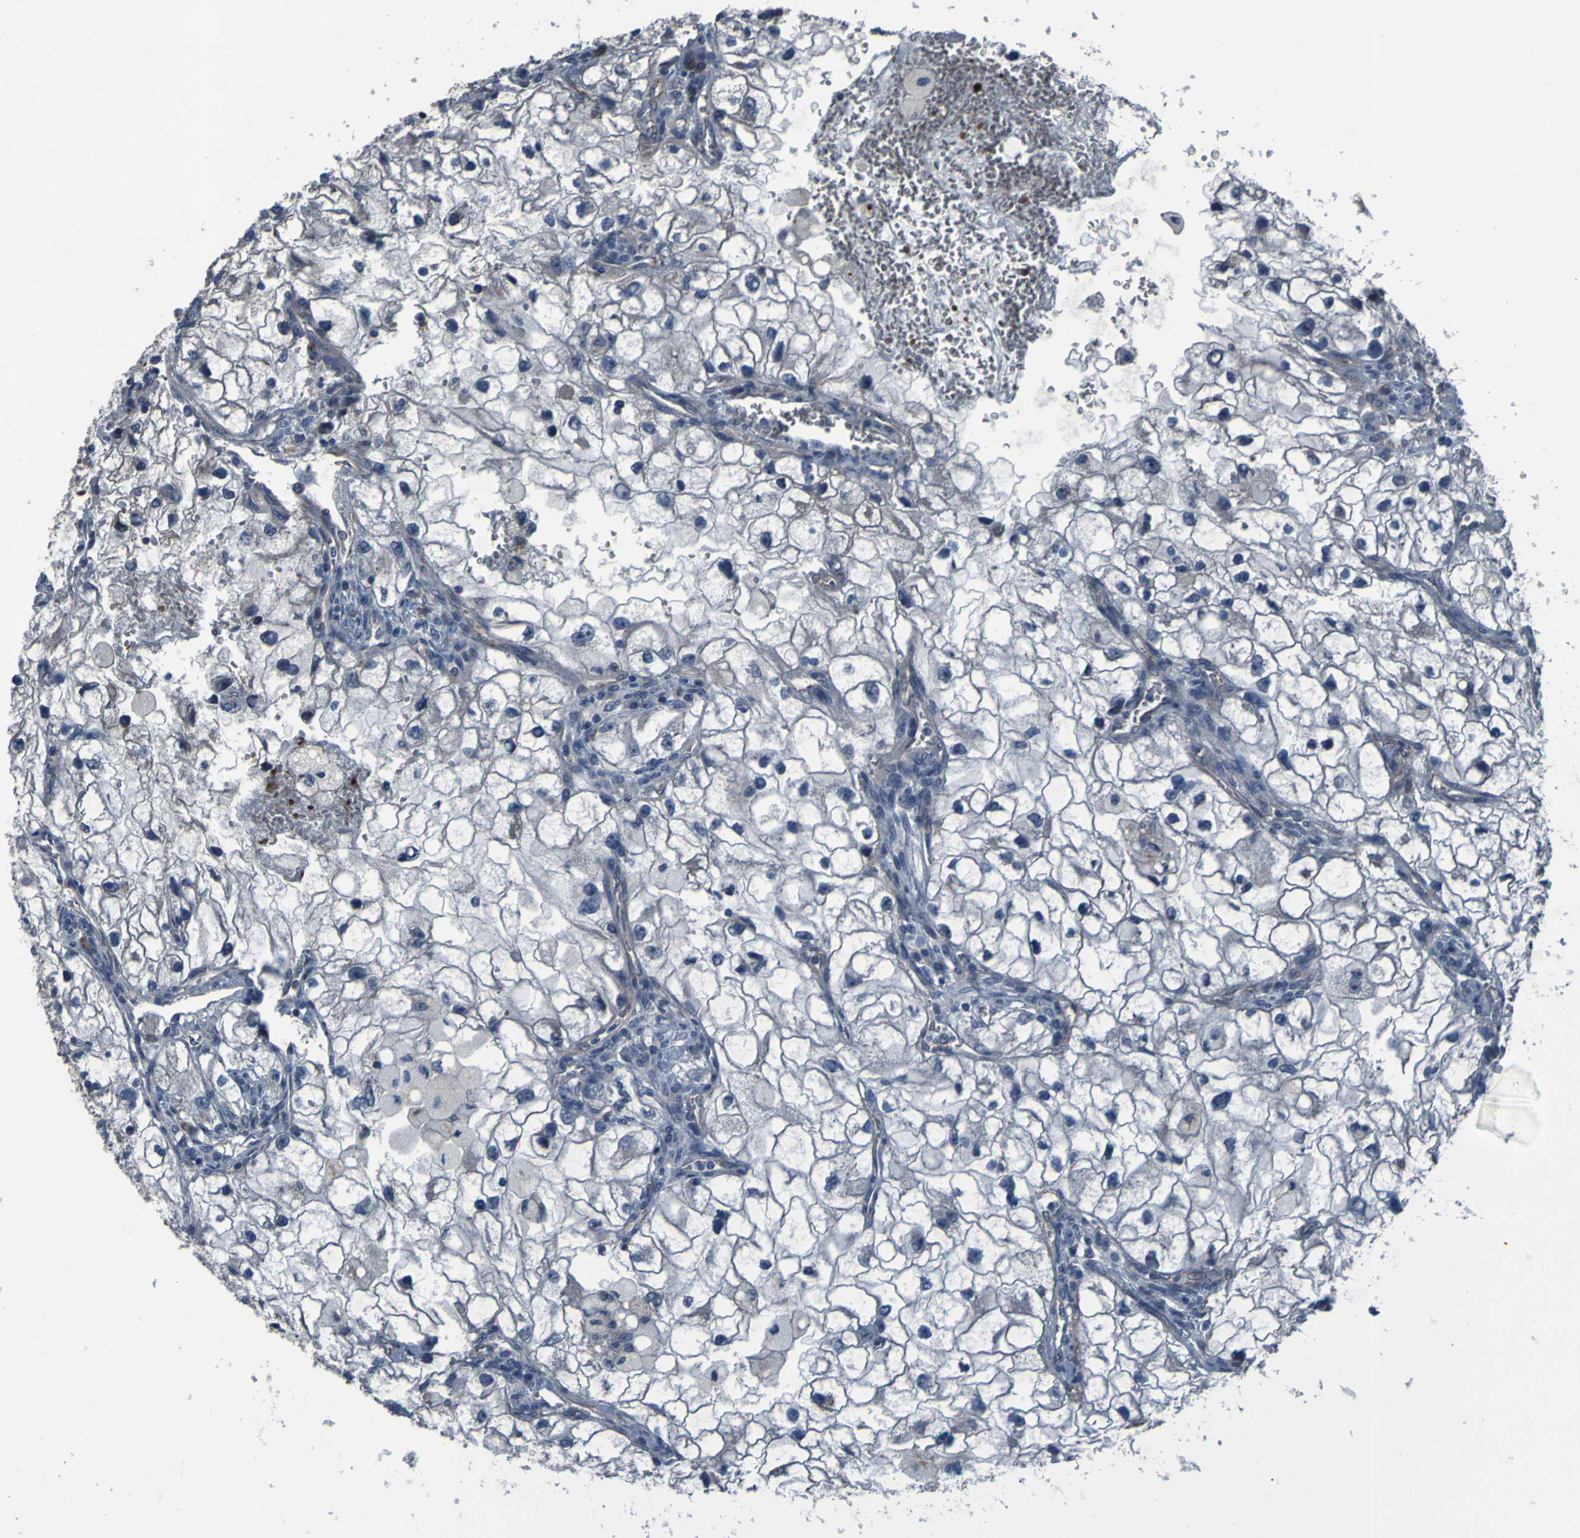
{"staining": {"intensity": "negative", "quantity": "none", "location": "none"}, "tissue": "renal cancer", "cell_type": "Tumor cells", "image_type": "cancer", "snomed": [{"axis": "morphology", "description": "Adenocarcinoma, NOS"}, {"axis": "topography", "description": "Kidney"}], "caption": "Immunohistochemistry of renal cancer (adenocarcinoma) shows no positivity in tumor cells.", "gene": "GRAMD1A", "patient": {"sex": "female", "age": 70}}